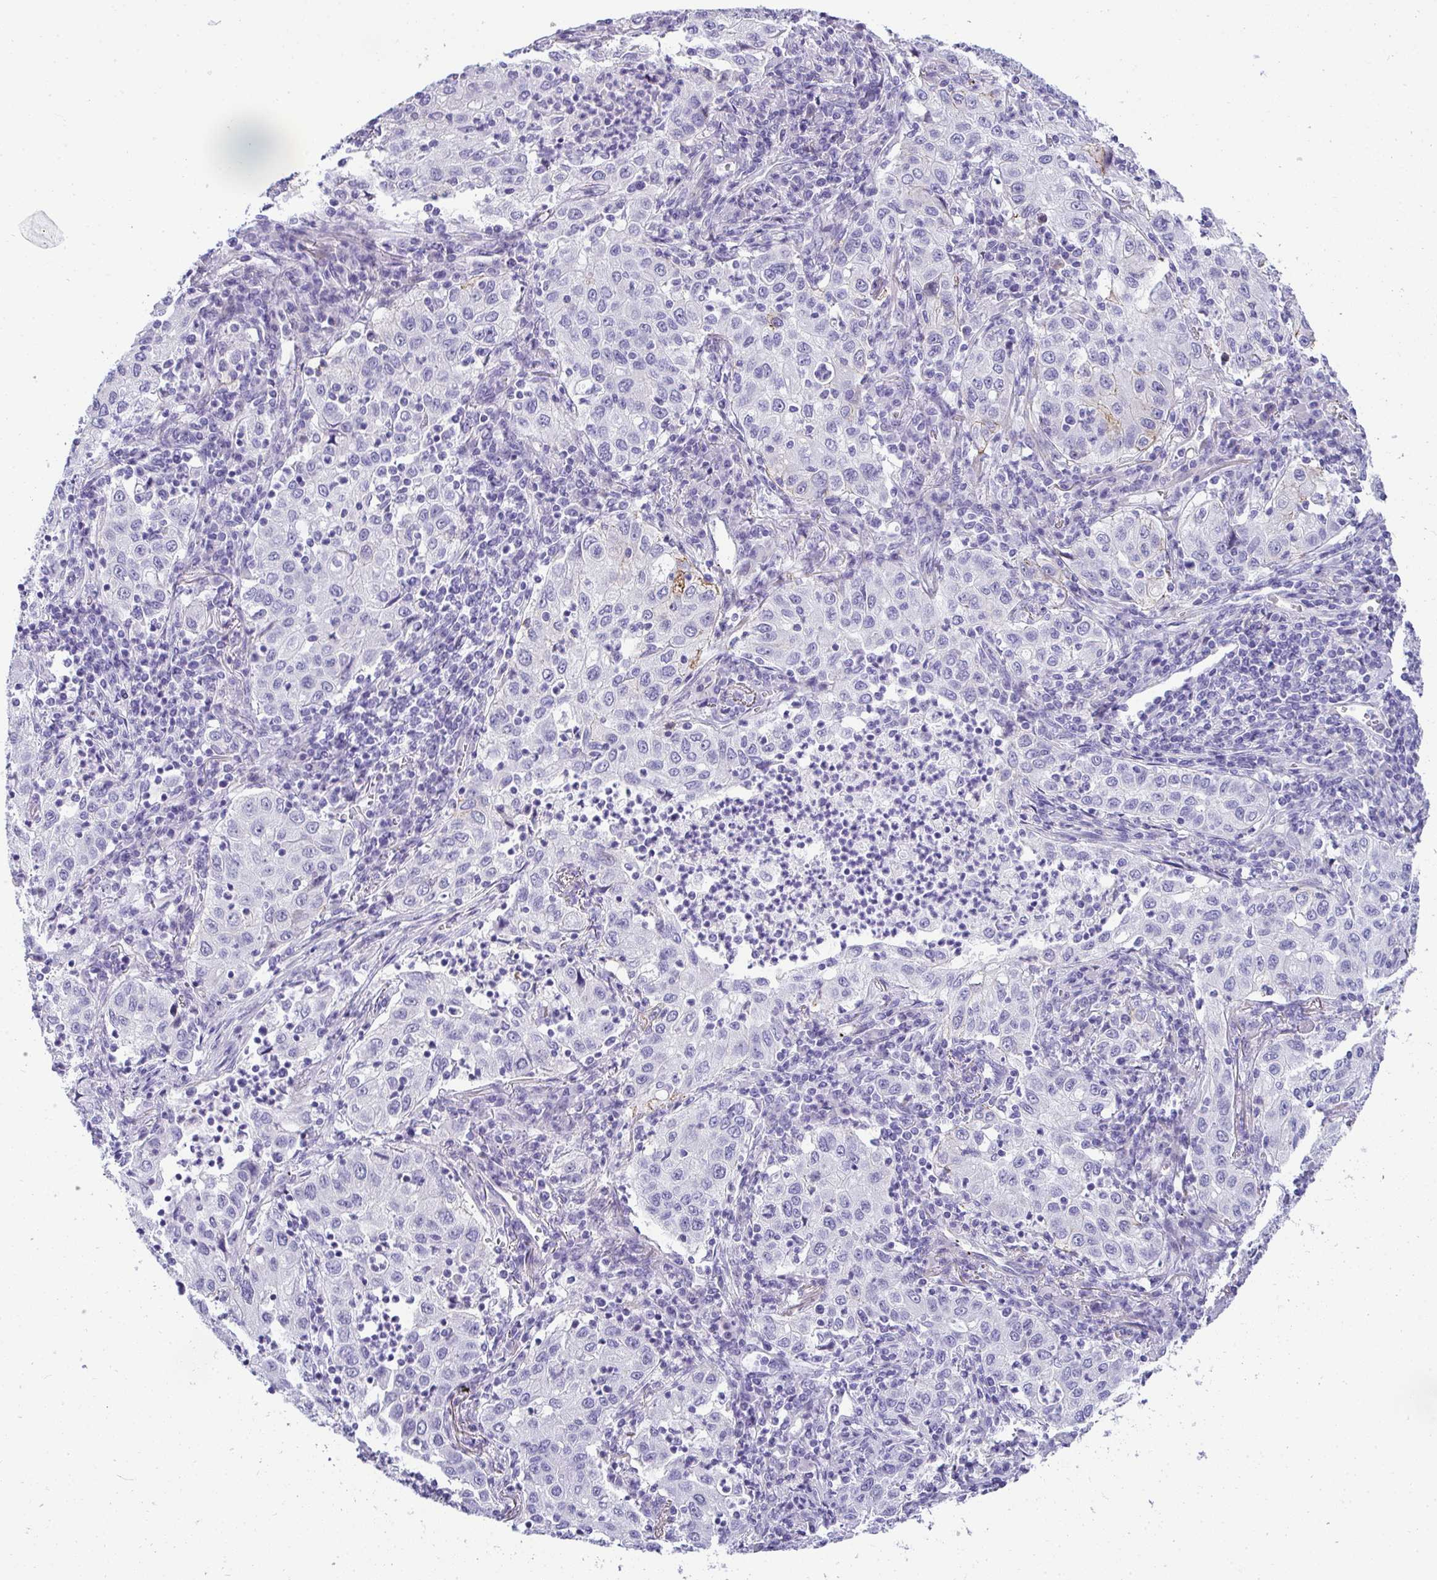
{"staining": {"intensity": "moderate", "quantity": "<25%", "location": "cytoplasmic/membranous"}, "tissue": "lung cancer", "cell_type": "Tumor cells", "image_type": "cancer", "snomed": [{"axis": "morphology", "description": "Squamous cell carcinoma, NOS"}, {"axis": "topography", "description": "Lung"}], "caption": "Protein expression analysis of lung cancer demonstrates moderate cytoplasmic/membranous positivity in approximately <25% of tumor cells.", "gene": "AK5", "patient": {"sex": "male", "age": 71}}